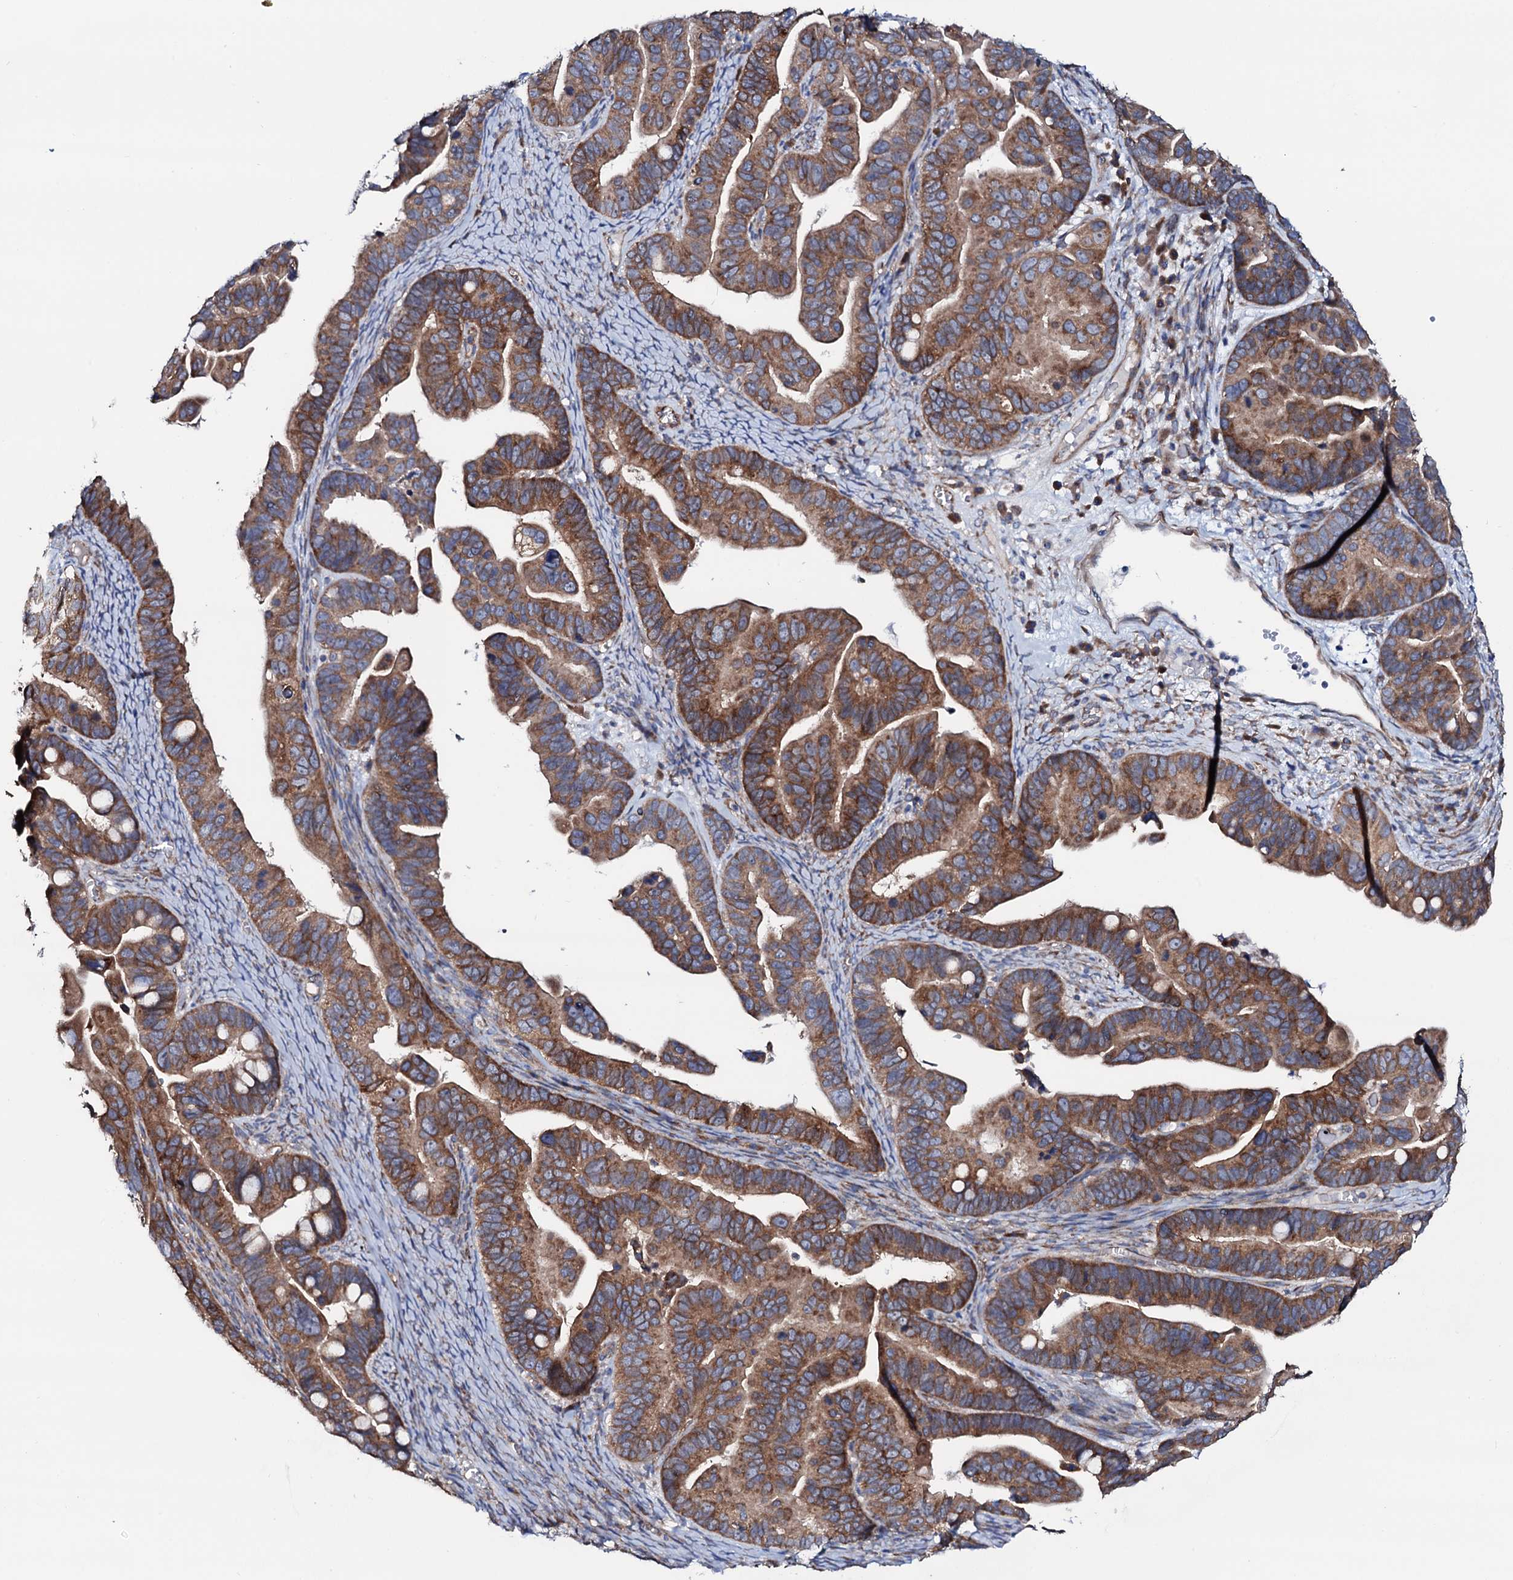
{"staining": {"intensity": "strong", "quantity": ">75%", "location": "cytoplasmic/membranous"}, "tissue": "ovarian cancer", "cell_type": "Tumor cells", "image_type": "cancer", "snomed": [{"axis": "morphology", "description": "Cystadenocarcinoma, serous, NOS"}, {"axis": "topography", "description": "Ovary"}], "caption": "IHC of serous cystadenocarcinoma (ovarian) shows high levels of strong cytoplasmic/membranous expression in approximately >75% of tumor cells. (DAB IHC with brightfield microscopy, high magnification).", "gene": "STARD13", "patient": {"sex": "female", "age": 56}}